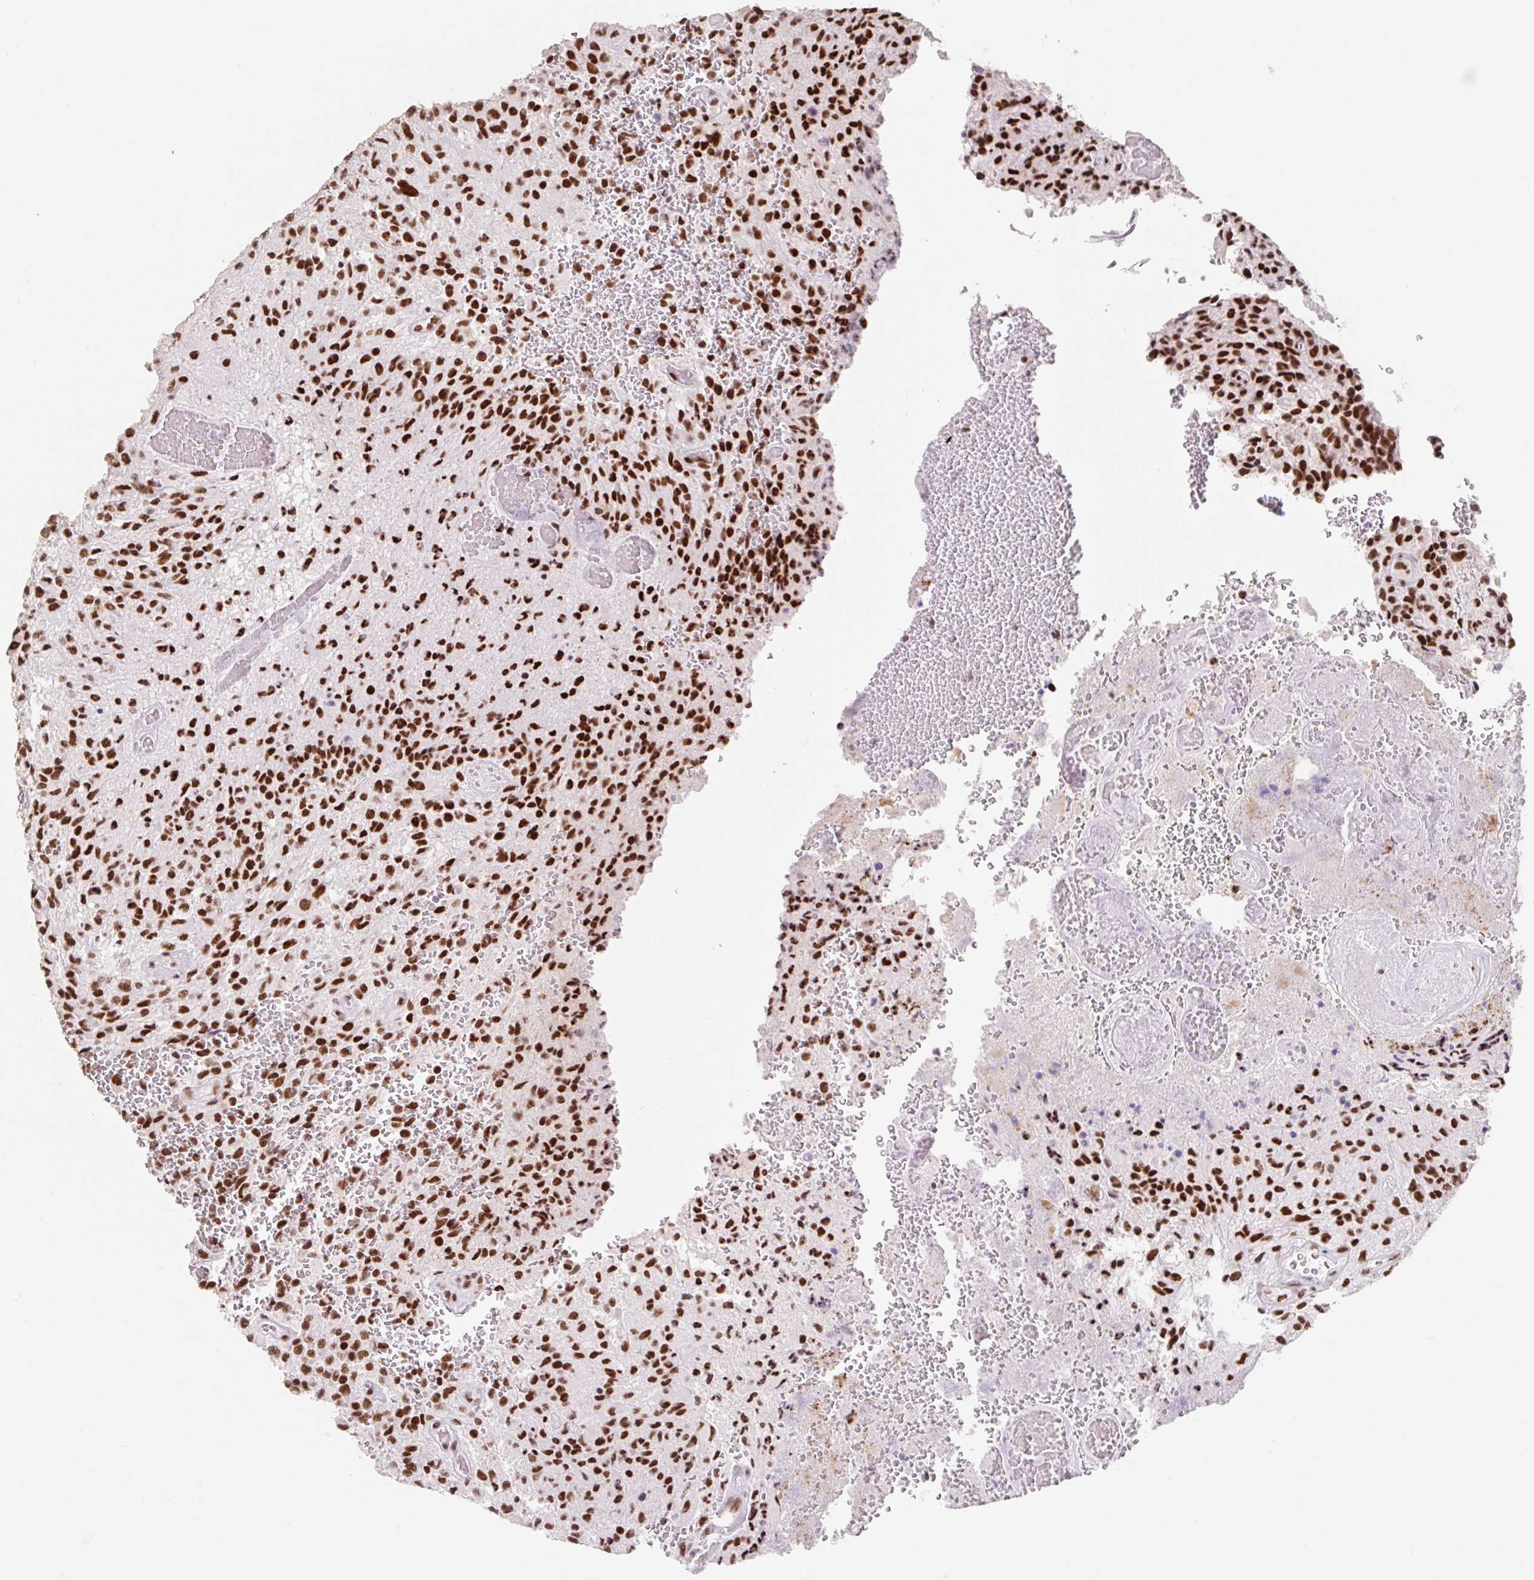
{"staining": {"intensity": "strong", "quantity": ">75%", "location": "nuclear"}, "tissue": "glioma", "cell_type": "Tumor cells", "image_type": "cancer", "snomed": [{"axis": "morphology", "description": "Normal tissue, NOS"}, {"axis": "morphology", "description": "Glioma, malignant, High grade"}, {"axis": "topography", "description": "Cerebral cortex"}], "caption": "A micrograph showing strong nuclear expression in about >75% of tumor cells in glioma, as visualized by brown immunohistochemical staining.", "gene": "SRSF10", "patient": {"sex": "male", "age": 56}}